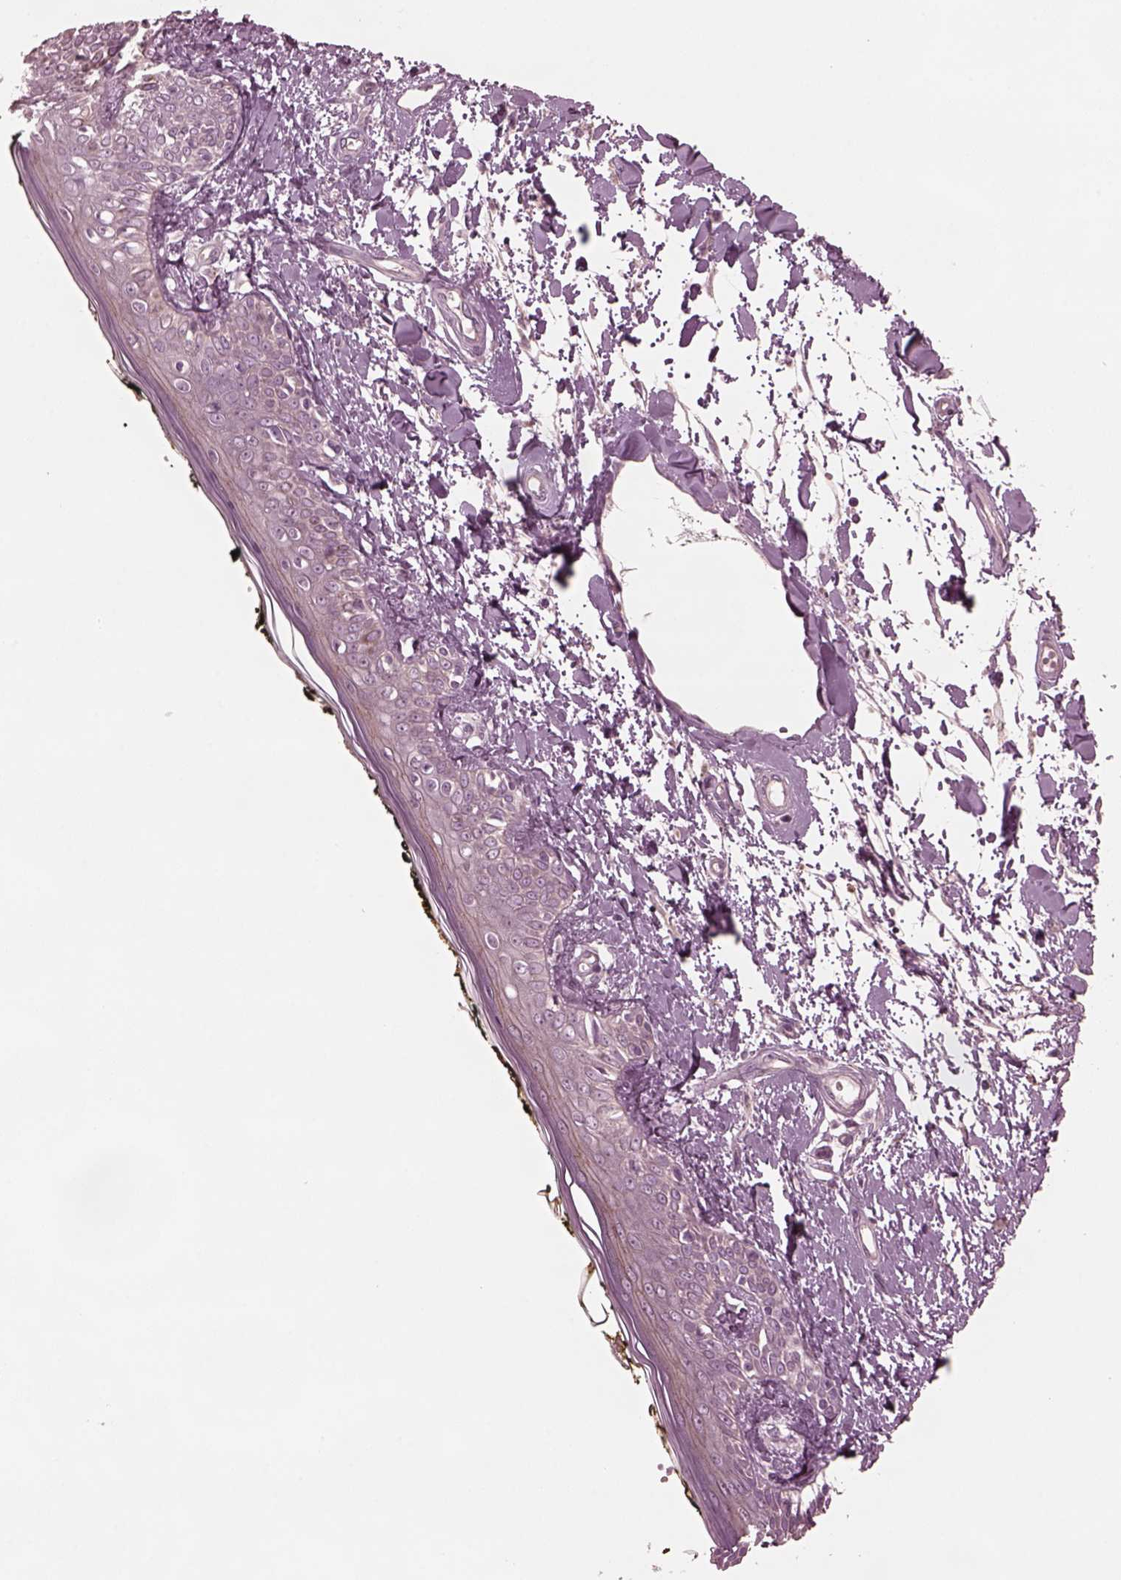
{"staining": {"intensity": "negative", "quantity": "none", "location": "none"}, "tissue": "skin", "cell_type": "Fibroblasts", "image_type": "normal", "snomed": [{"axis": "morphology", "description": "Normal tissue, NOS"}, {"axis": "topography", "description": "Skin"}], "caption": "IHC image of unremarkable skin stained for a protein (brown), which shows no expression in fibroblasts. (DAB IHC visualized using brightfield microscopy, high magnification).", "gene": "ODAD1", "patient": {"sex": "male", "age": 76}}